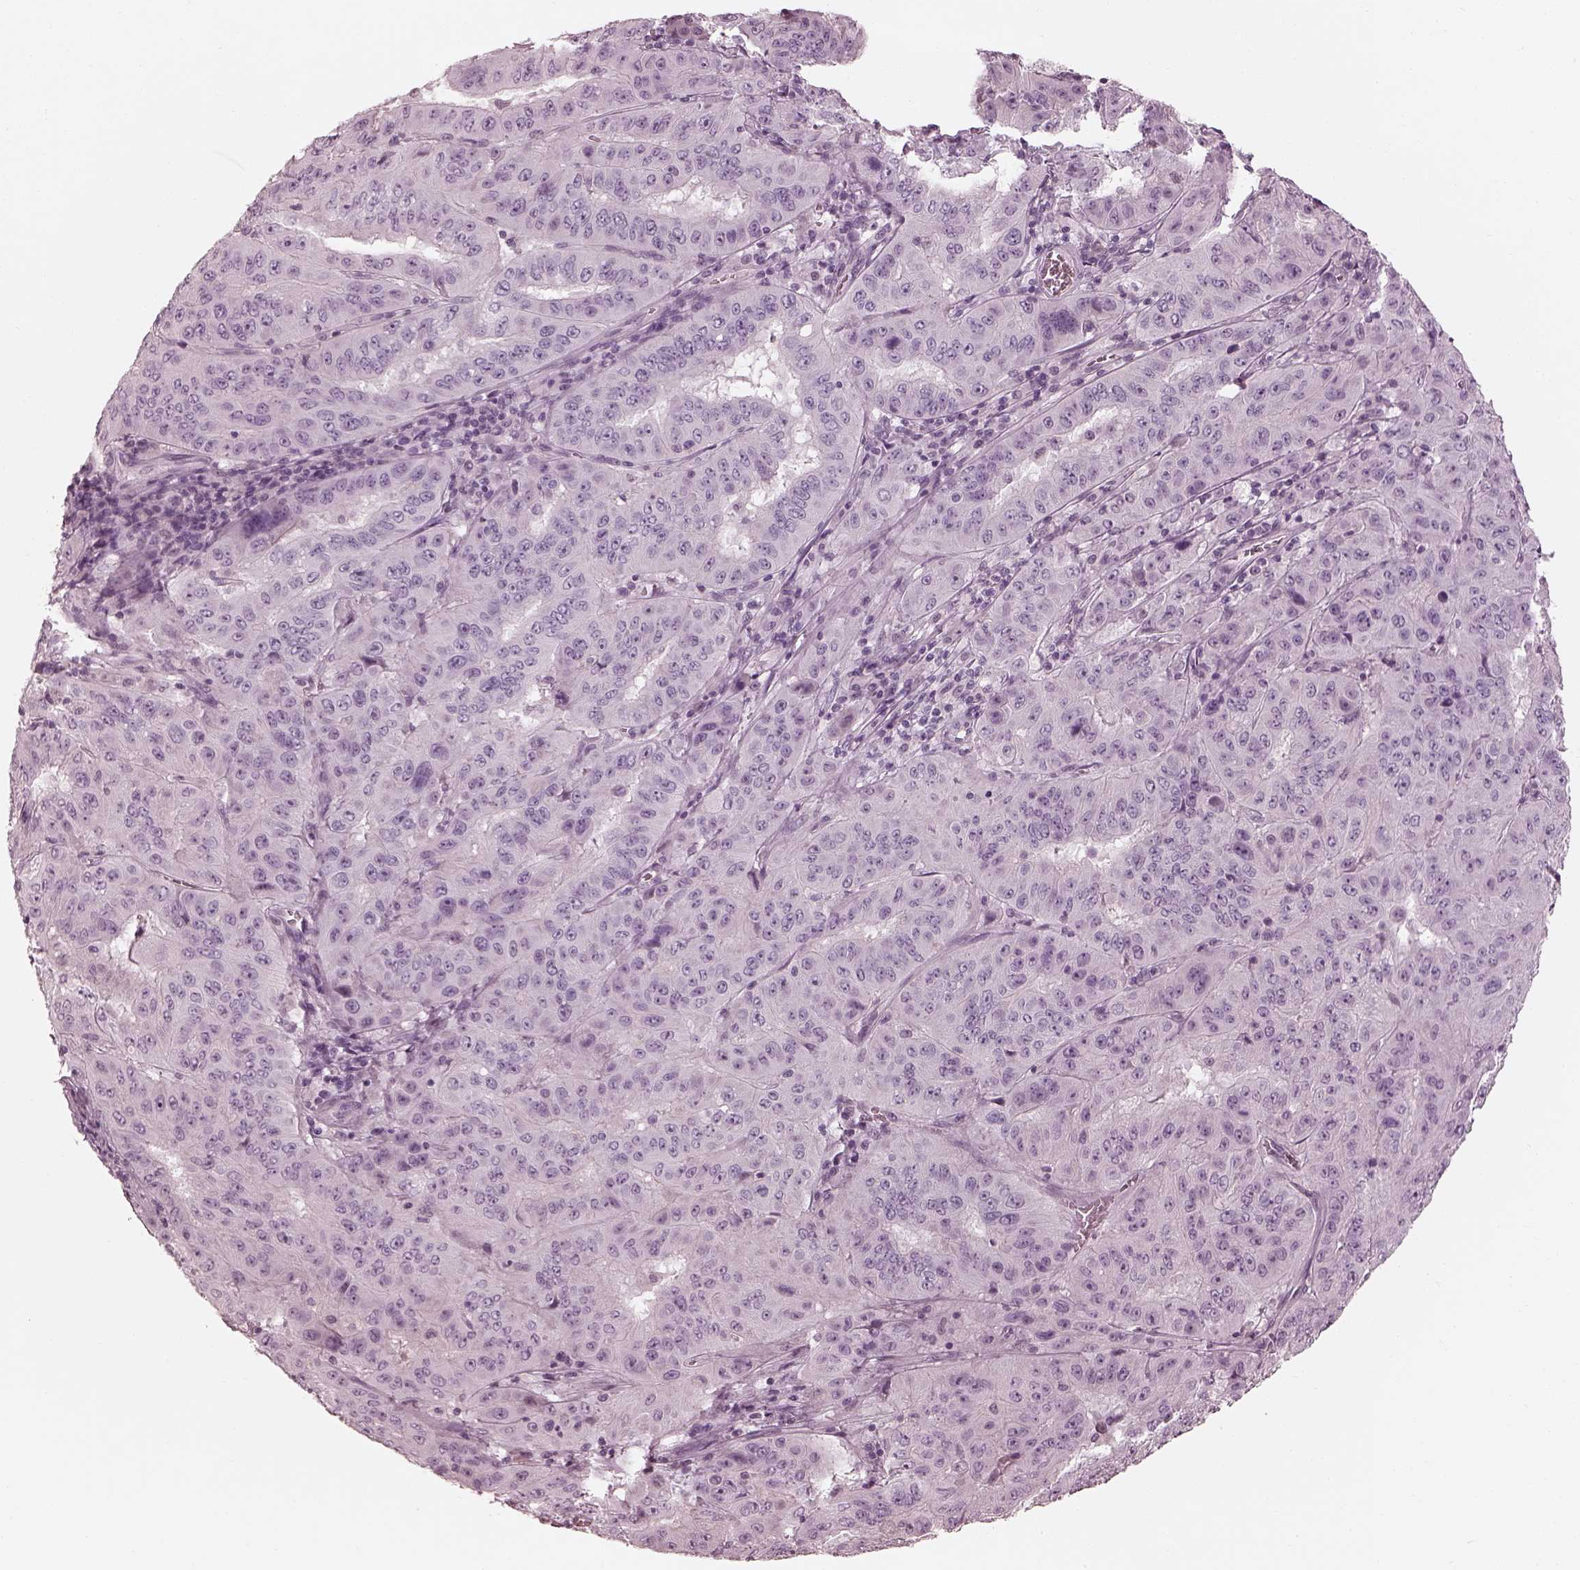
{"staining": {"intensity": "negative", "quantity": "none", "location": "none"}, "tissue": "pancreatic cancer", "cell_type": "Tumor cells", "image_type": "cancer", "snomed": [{"axis": "morphology", "description": "Adenocarcinoma, NOS"}, {"axis": "topography", "description": "Pancreas"}], "caption": "This is a histopathology image of immunohistochemistry (IHC) staining of pancreatic cancer (adenocarcinoma), which shows no positivity in tumor cells.", "gene": "ADRB3", "patient": {"sex": "male", "age": 63}}